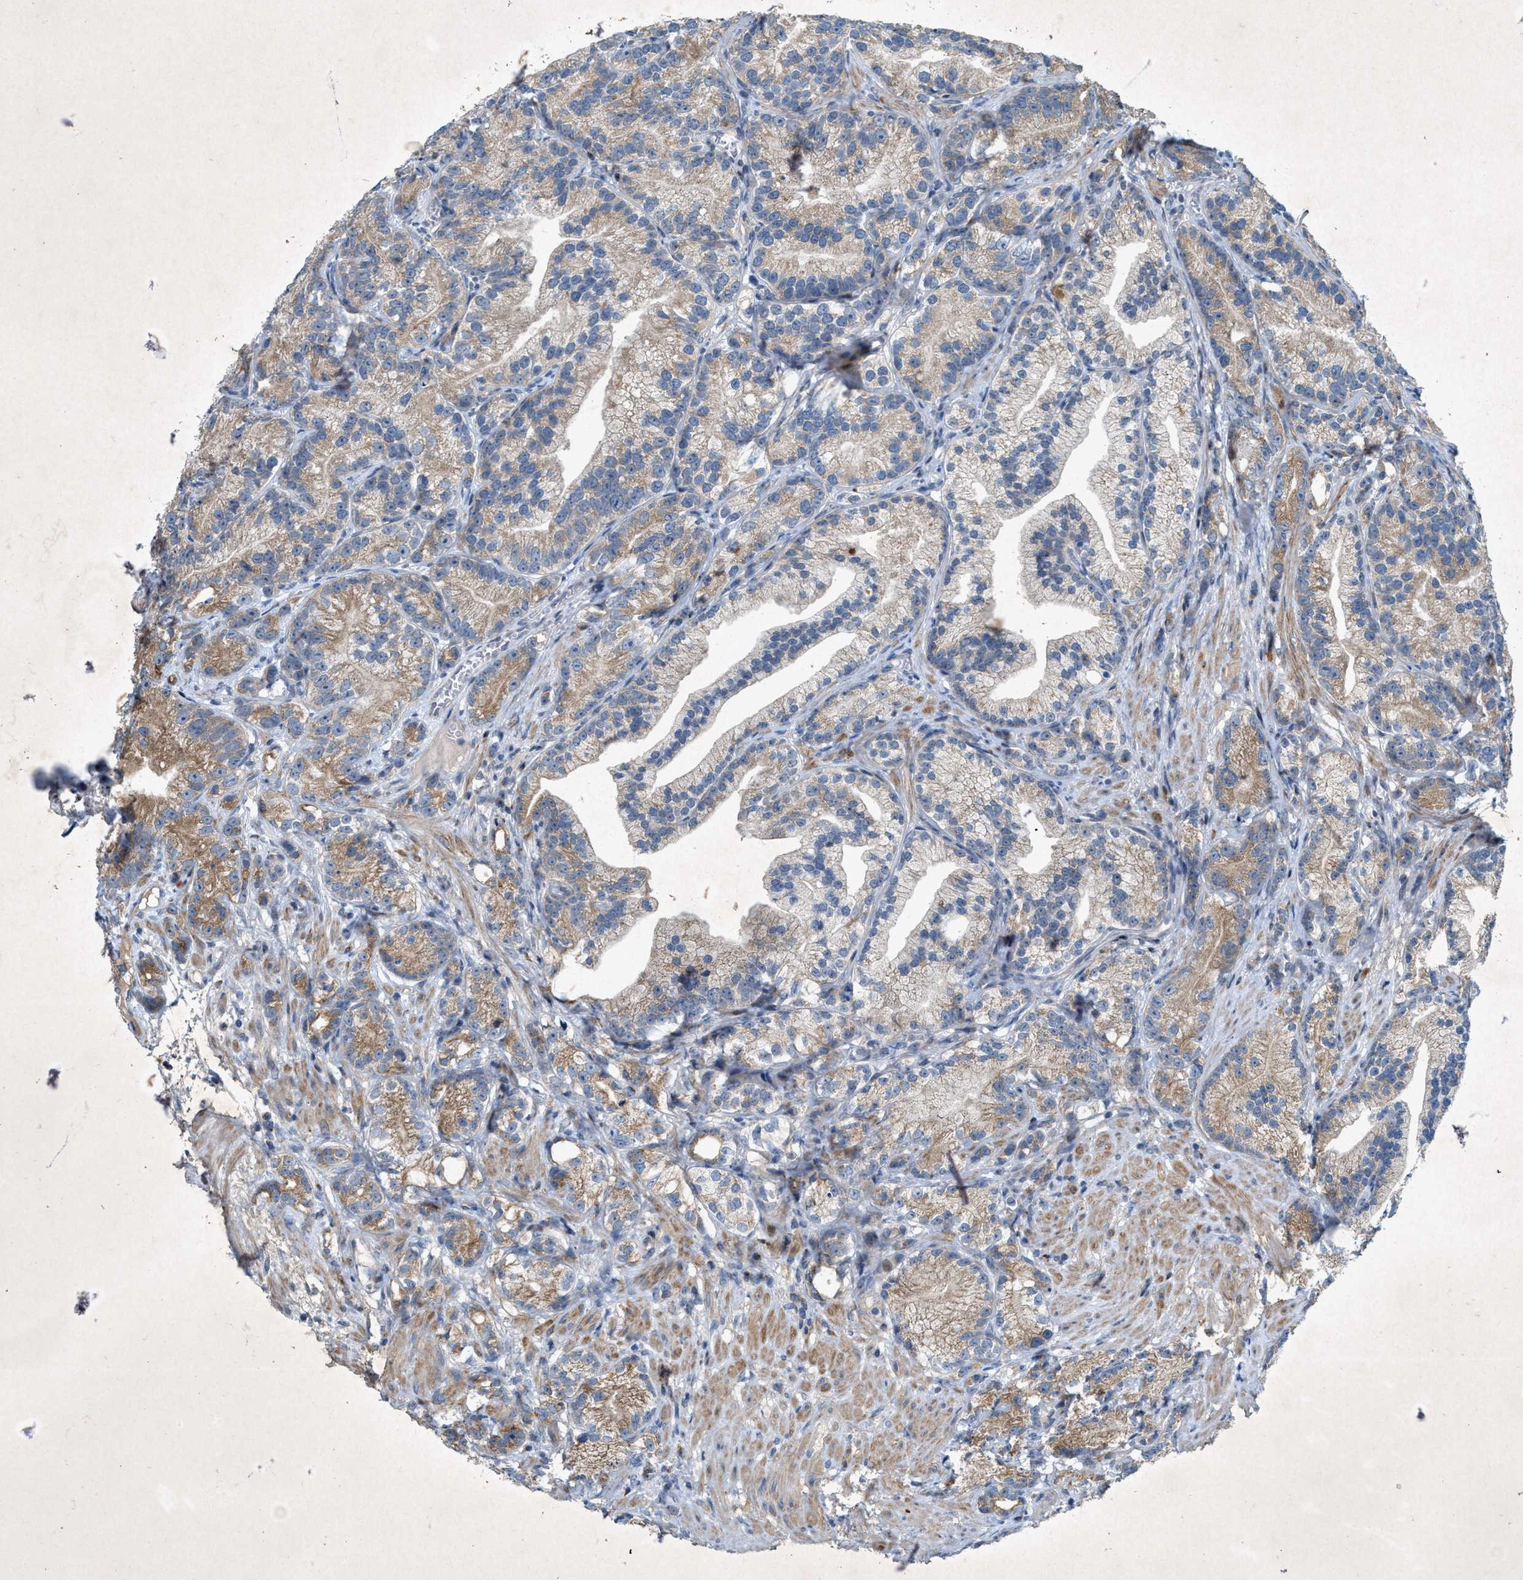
{"staining": {"intensity": "moderate", "quantity": "25%-75%", "location": "cytoplasmic/membranous"}, "tissue": "prostate cancer", "cell_type": "Tumor cells", "image_type": "cancer", "snomed": [{"axis": "morphology", "description": "Adenocarcinoma, Low grade"}, {"axis": "topography", "description": "Prostate"}], "caption": "This image displays adenocarcinoma (low-grade) (prostate) stained with IHC to label a protein in brown. The cytoplasmic/membranous of tumor cells show moderate positivity for the protein. Nuclei are counter-stained blue.", "gene": "URGCP", "patient": {"sex": "male", "age": 89}}